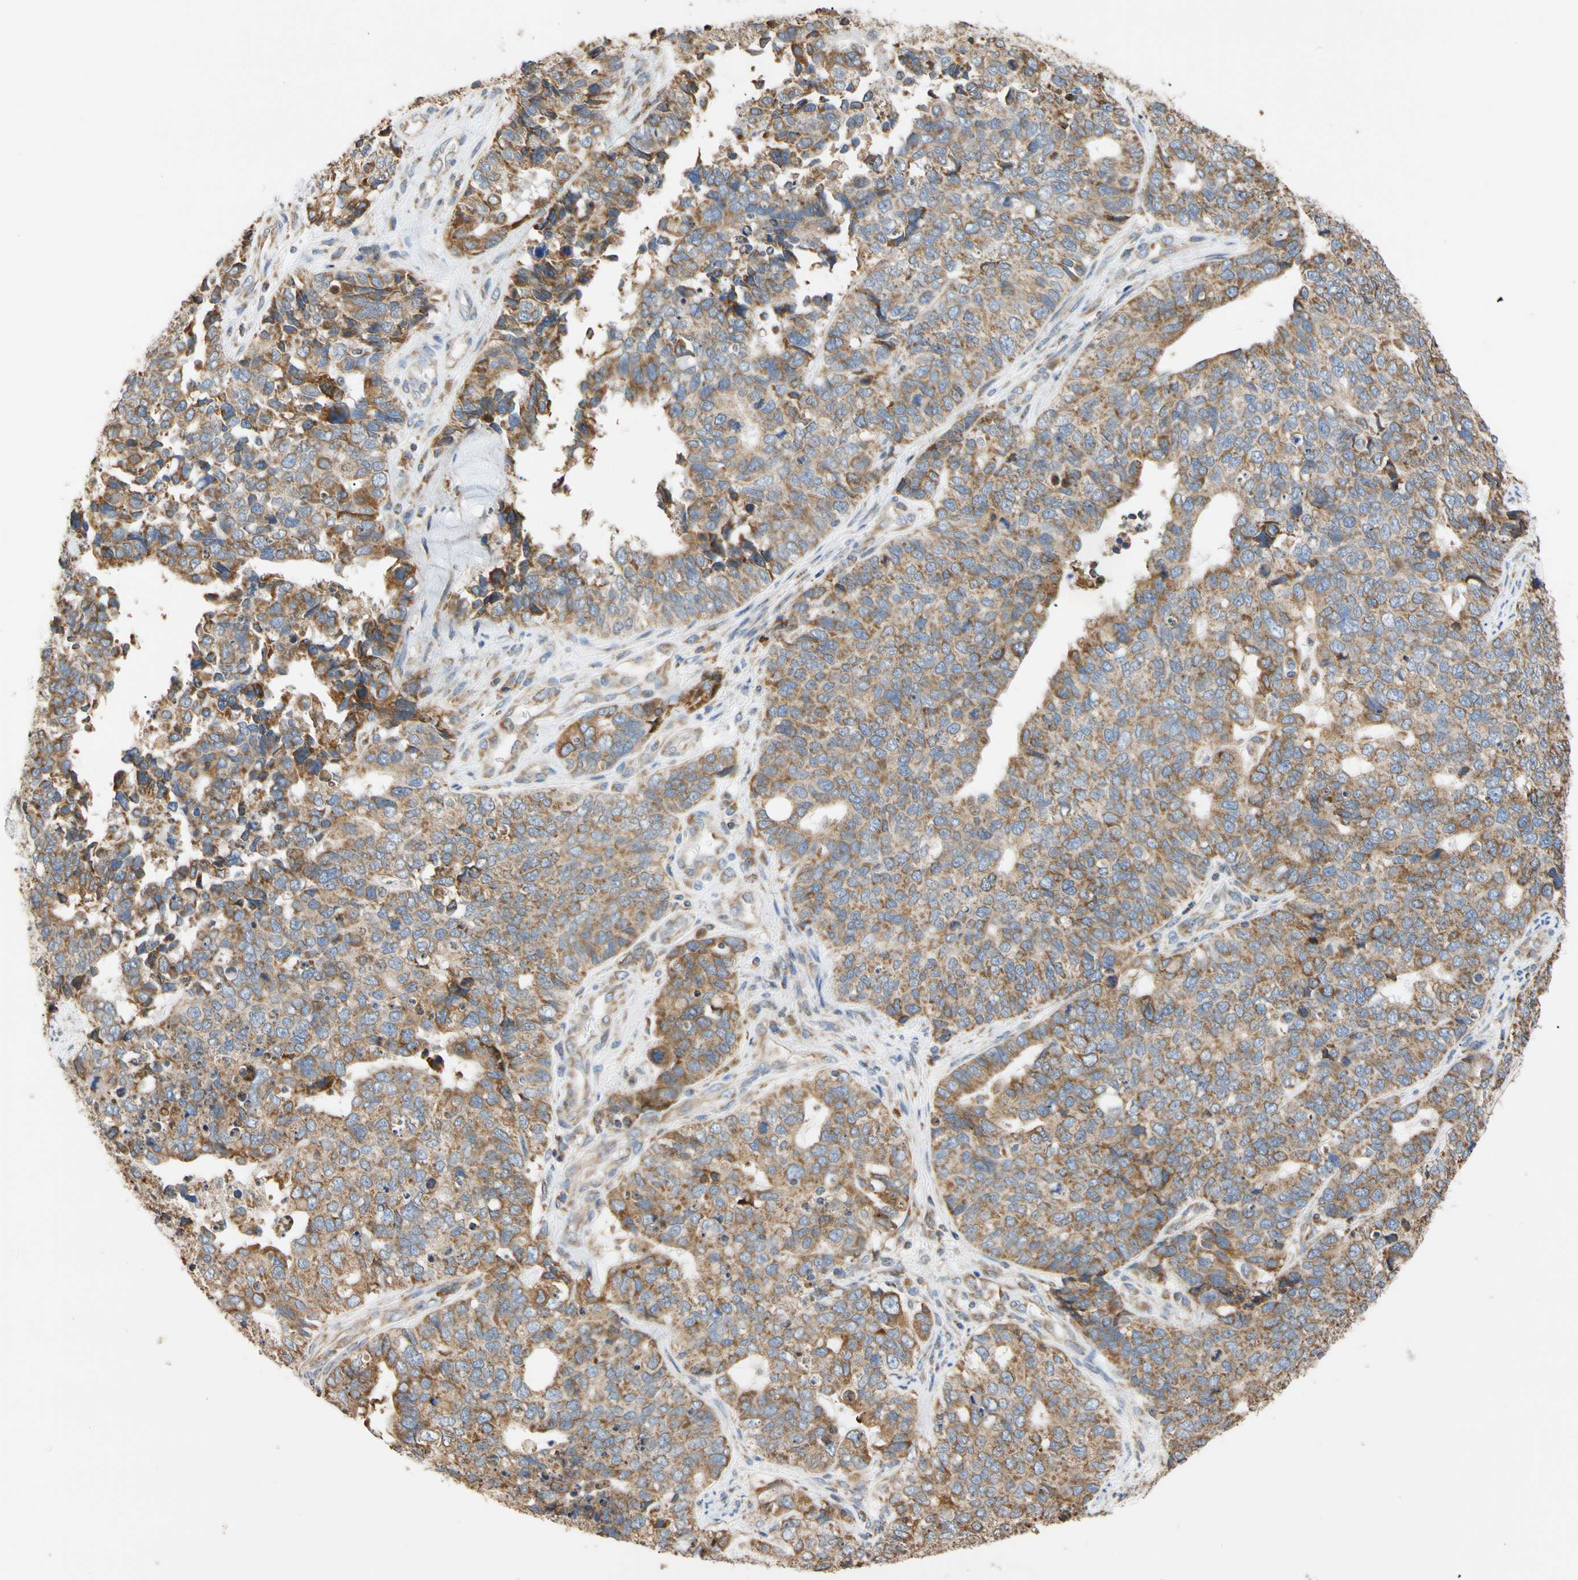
{"staining": {"intensity": "moderate", "quantity": ">75%", "location": "cytoplasmic/membranous"}, "tissue": "cervical cancer", "cell_type": "Tumor cells", "image_type": "cancer", "snomed": [{"axis": "morphology", "description": "Squamous cell carcinoma, NOS"}, {"axis": "topography", "description": "Cervix"}], "caption": "A brown stain shows moderate cytoplasmic/membranous staining of a protein in squamous cell carcinoma (cervical) tumor cells.", "gene": "PLGRKT", "patient": {"sex": "female", "age": 63}}